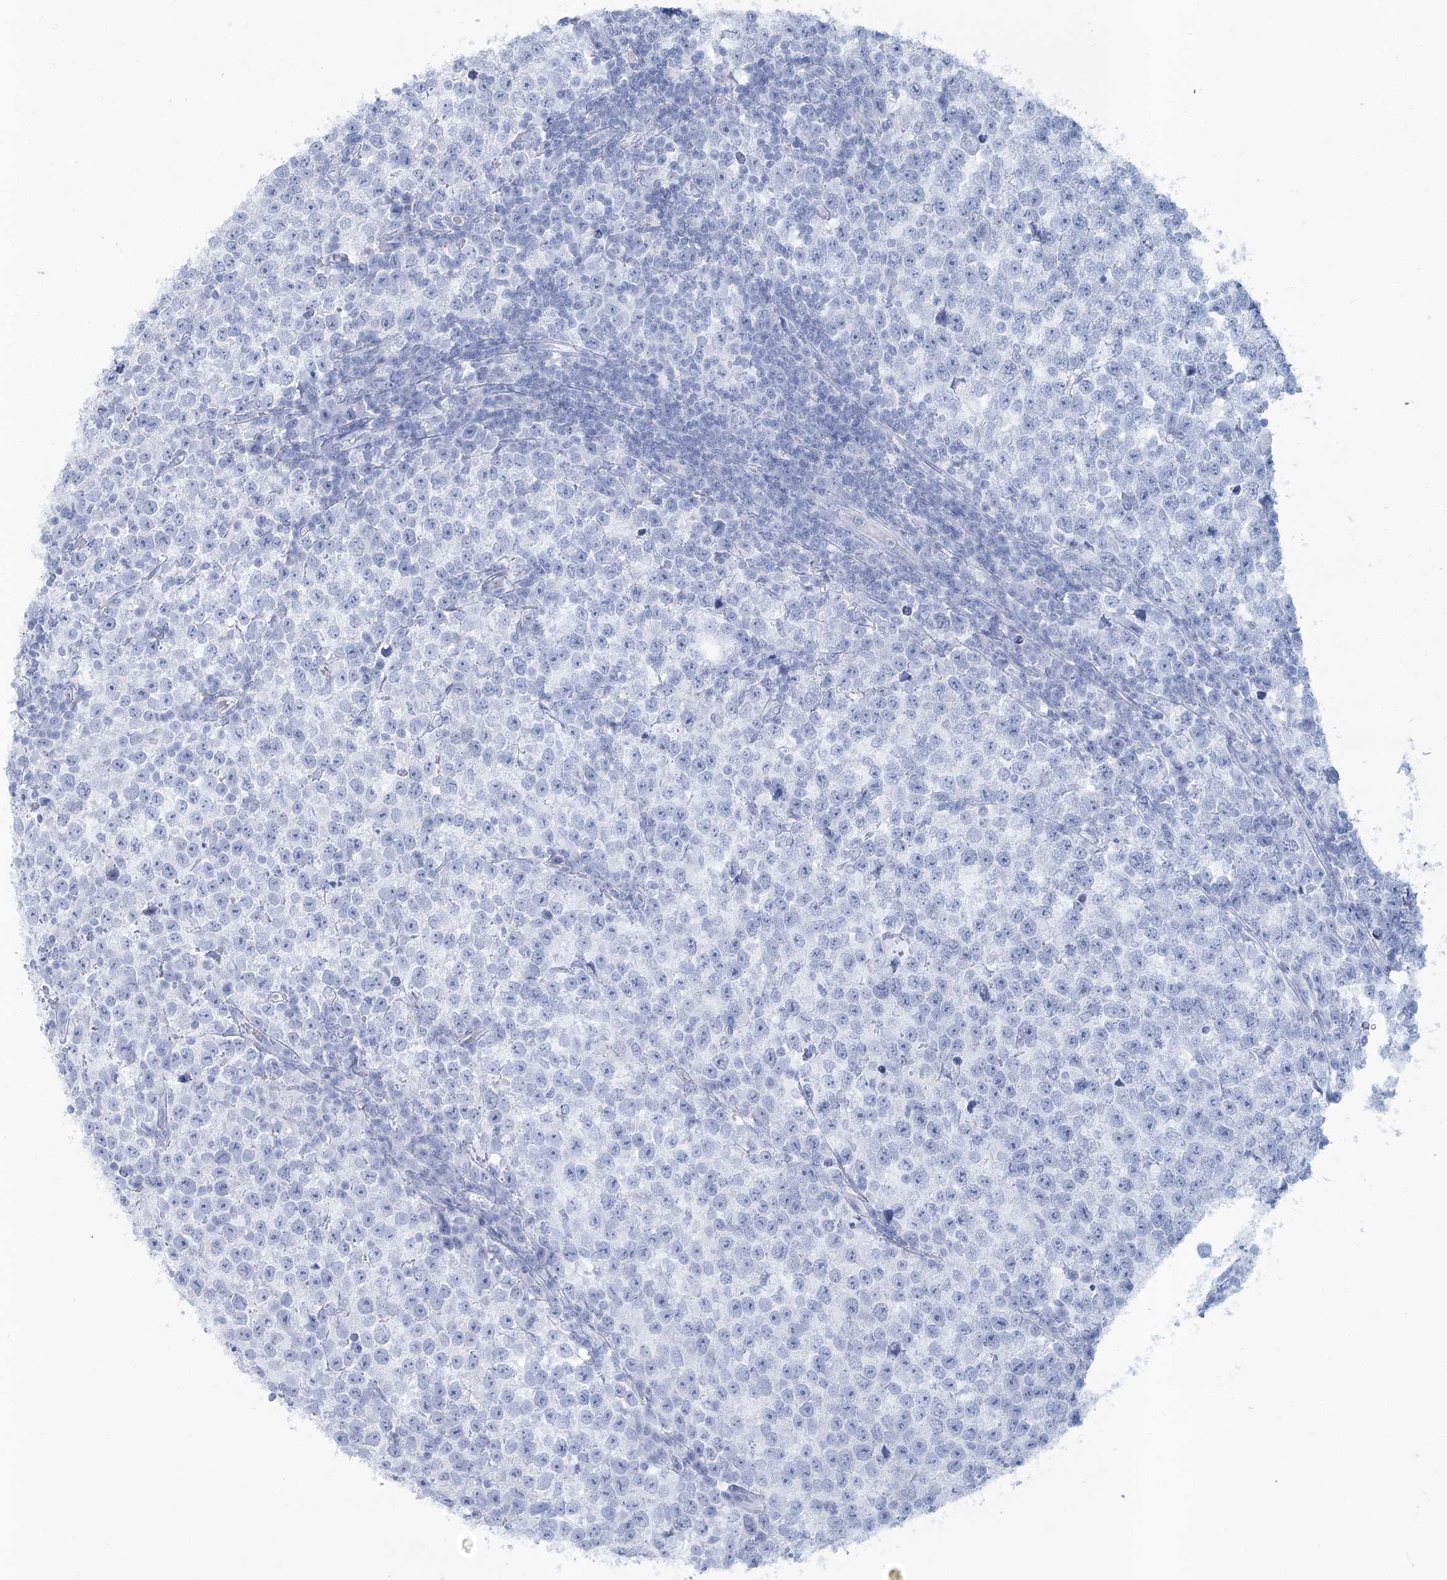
{"staining": {"intensity": "negative", "quantity": "none", "location": "none"}, "tissue": "testis cancer", "cell_type": "Tumor cells", "image_type": "cancer", "snomed": [{"axis": "morphology", "description": "Normal tissue, NOS"}, {"axis": "morphology", "description": "Seminoma, NOS"}, {"axis": "topography", "description": "Testis"}], "caption": "DAB (3,3'-diaminobenzidine) immunohistochemical staining of human testis seminoma exhibits no significant expression in tumor cells.", "gene": "ABITRAM", "patient": {"sex": "male", "age": 43}}